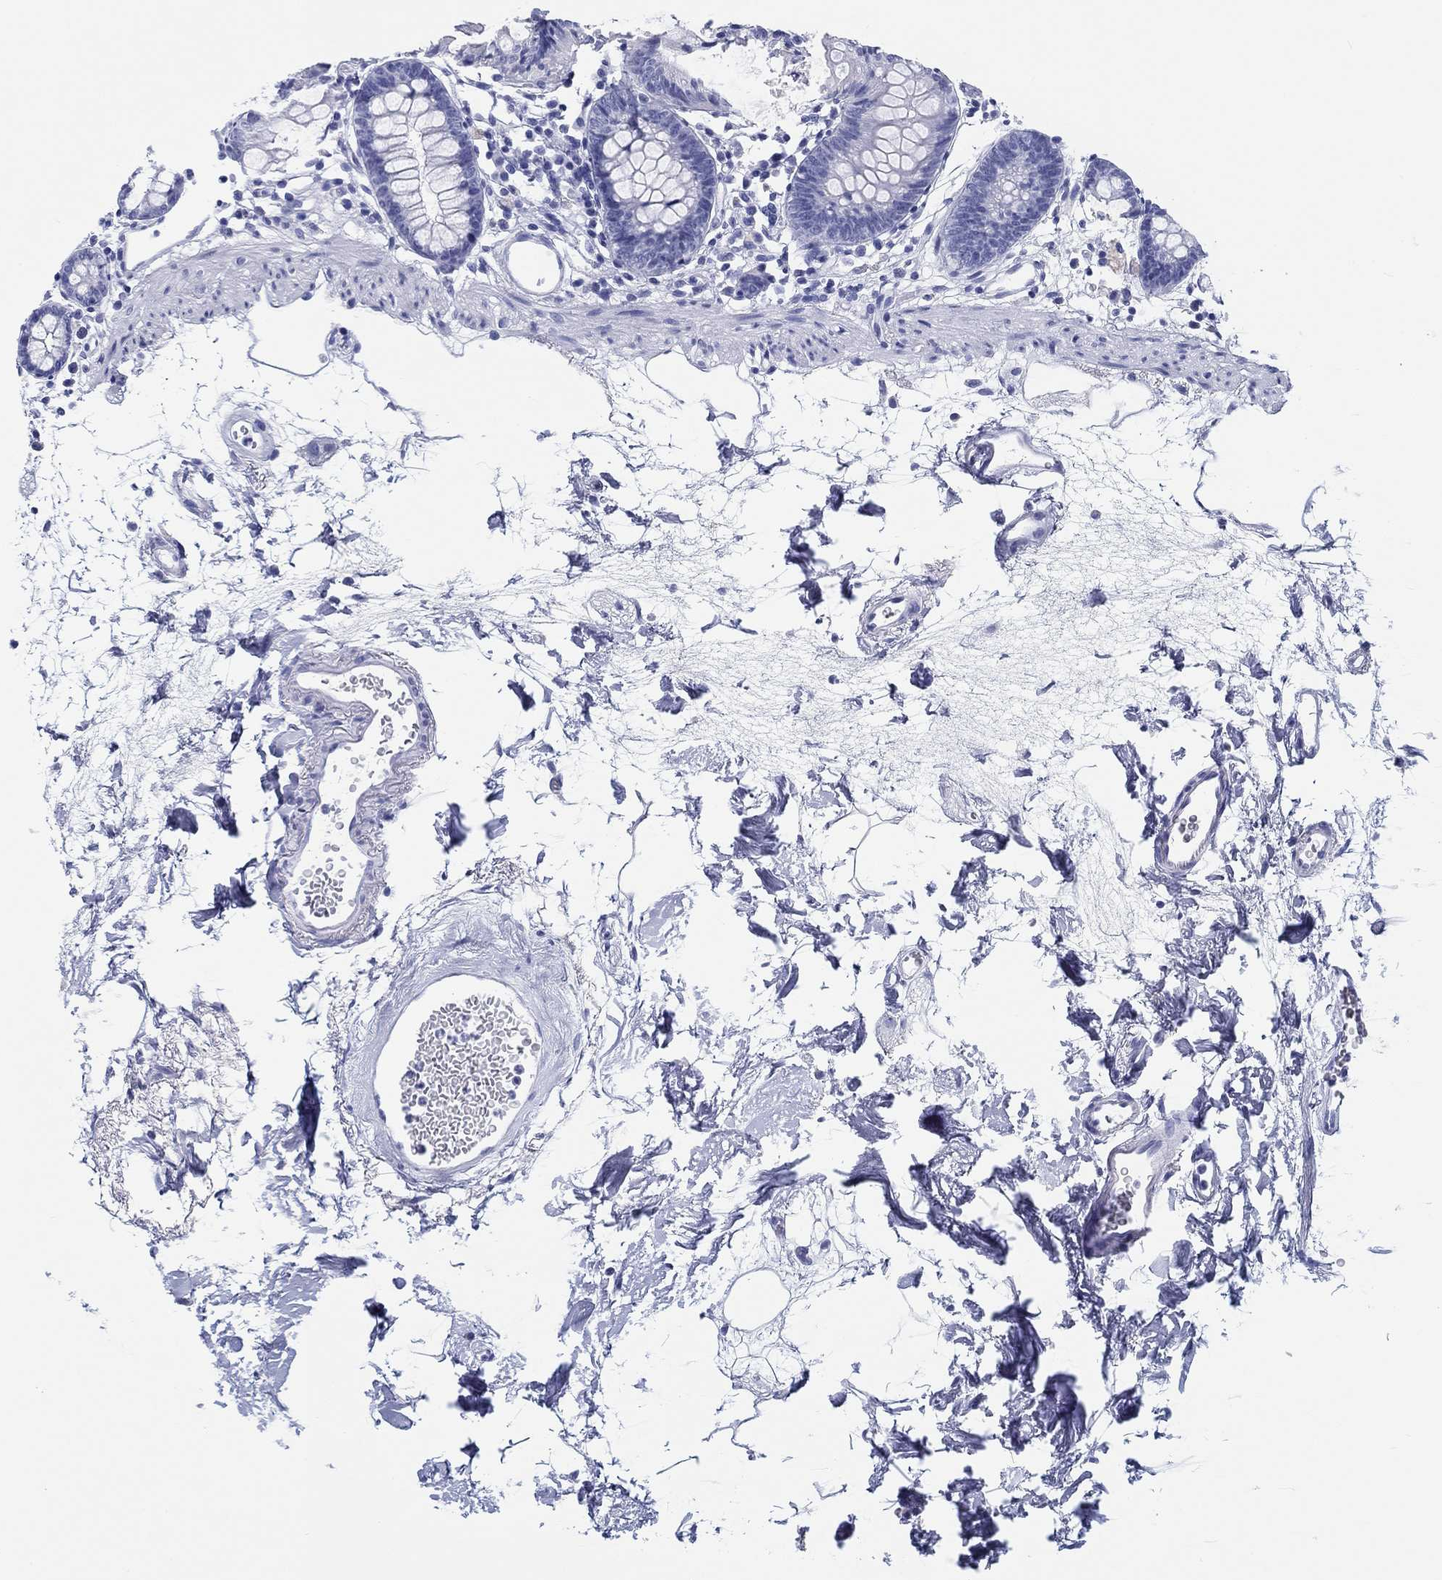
{"staining": {"intensity": "negative", "quantity": "none", "location": "none"}, "tissue": "colon", "cell_type": "Endothelial cells", "image_type": "normal", "snomed": [{"axis": "morphology", "description": "Normal tissue, NOS"}, {"axis": "topography", "description": "Colon"}], "caption": "This micrograph is of benign colon stained with IHC to label a protein in brown with the nuclei are counter-stained blue. There is no expression in endothelial cells.", "gene": "H1", "patient": {"sex": "female", "age": 84}}